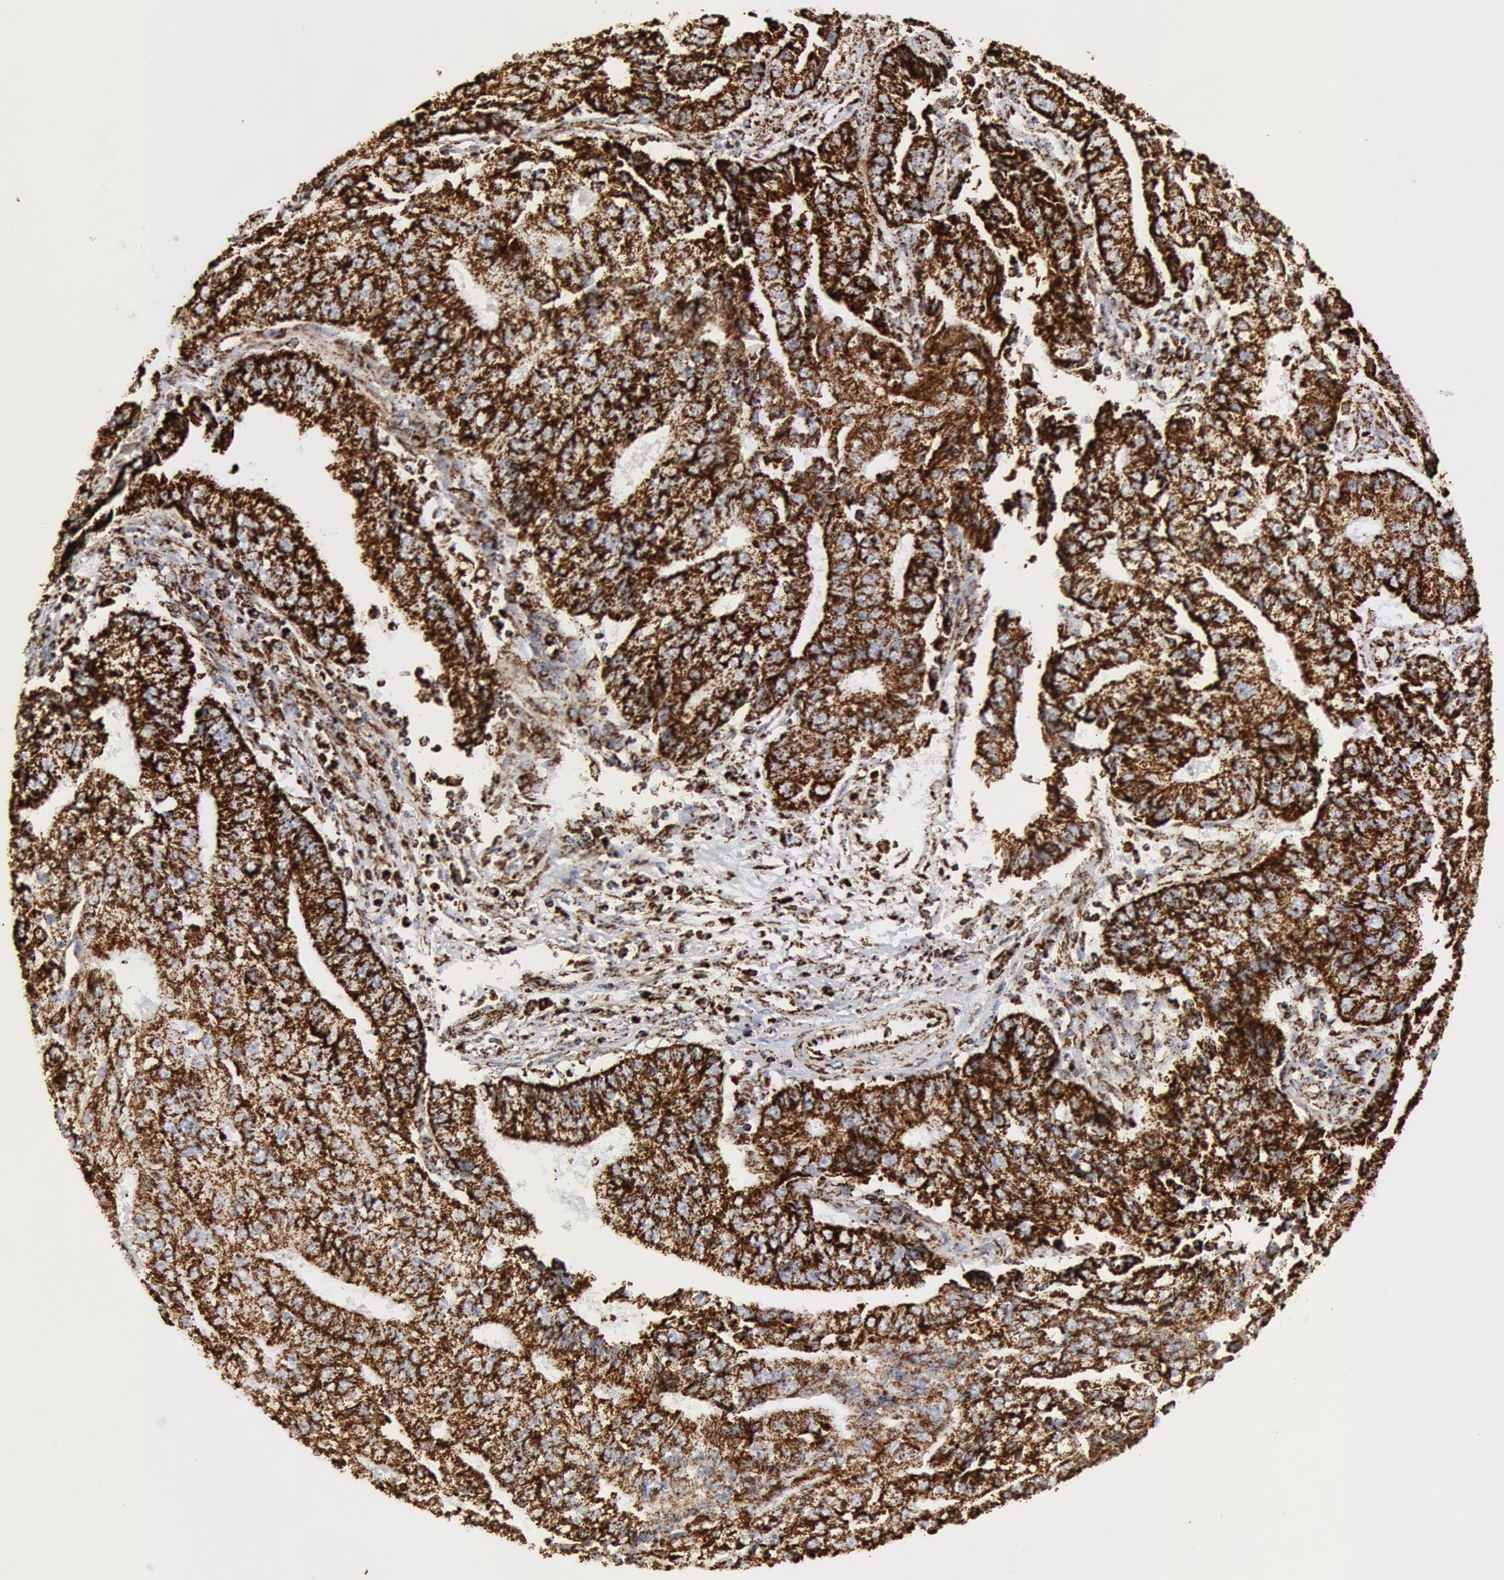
{"staining": {"intensity": "strong", "quantity": ">75%", "location": "cytoplasmic/membranous"}, "tissue": "endometrial cancer", "cell_type": "Tumor cells", "image_type": "cancer", "snomed": [{"axis": "morphology", "description": "Adenocarcinoma, NOS"}, {"axis": "topography", "description": "Endometrium"}], "caption": "Strong cytoplasmic/membranous positivity is present in about >75% of tumor cells in endometrial adenocarcinoma. The staining is performed using DAB brown chromogen to label protein expression. The nuclei are counter-stained blue using hematoxylin.", "gene": "ATP5F1B", "patient": {"sex": "female", "age": 75}}